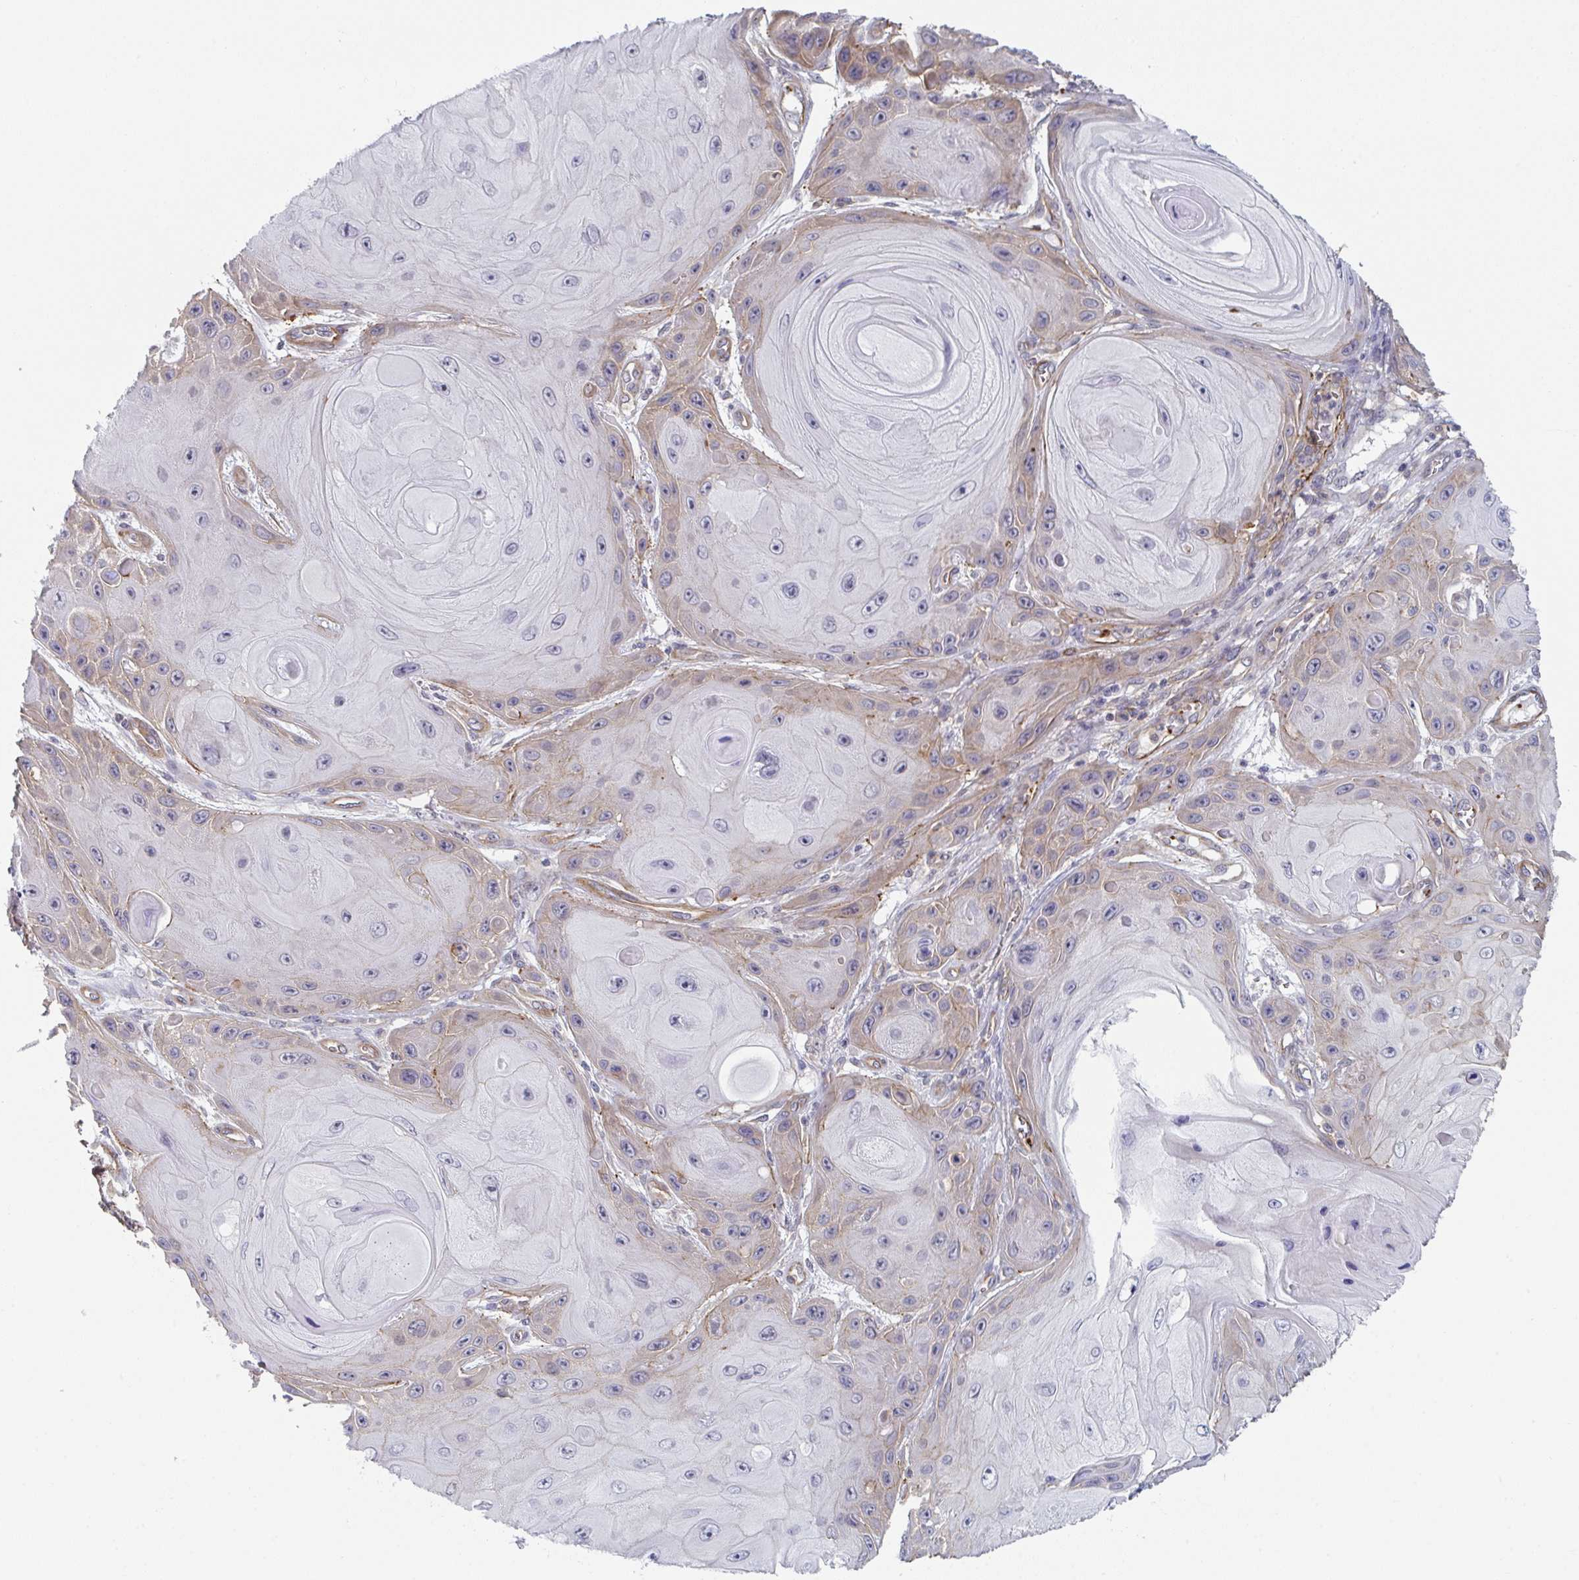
{"staining": {"intensity": "moderate", "quantity": "25%-75%", "location": "cytoplasmic/membranous"}, "tissue": "skin cancer", "cell_type": "Tumor cells", "image_type": "cancer", "snomed": [{"axis": "morphology", "description": "Squamous cell carcinoma, NOS"}, {"axis": "topography", "description": "Skin"}], "caption": "A brown stain labels moderate cytoplasmic/membranous positivity of a protein in human skin squamous cell carcinoma tumor cells.", "gene": "NEURL4", "patient": {"sex": "female", "age": 94}}